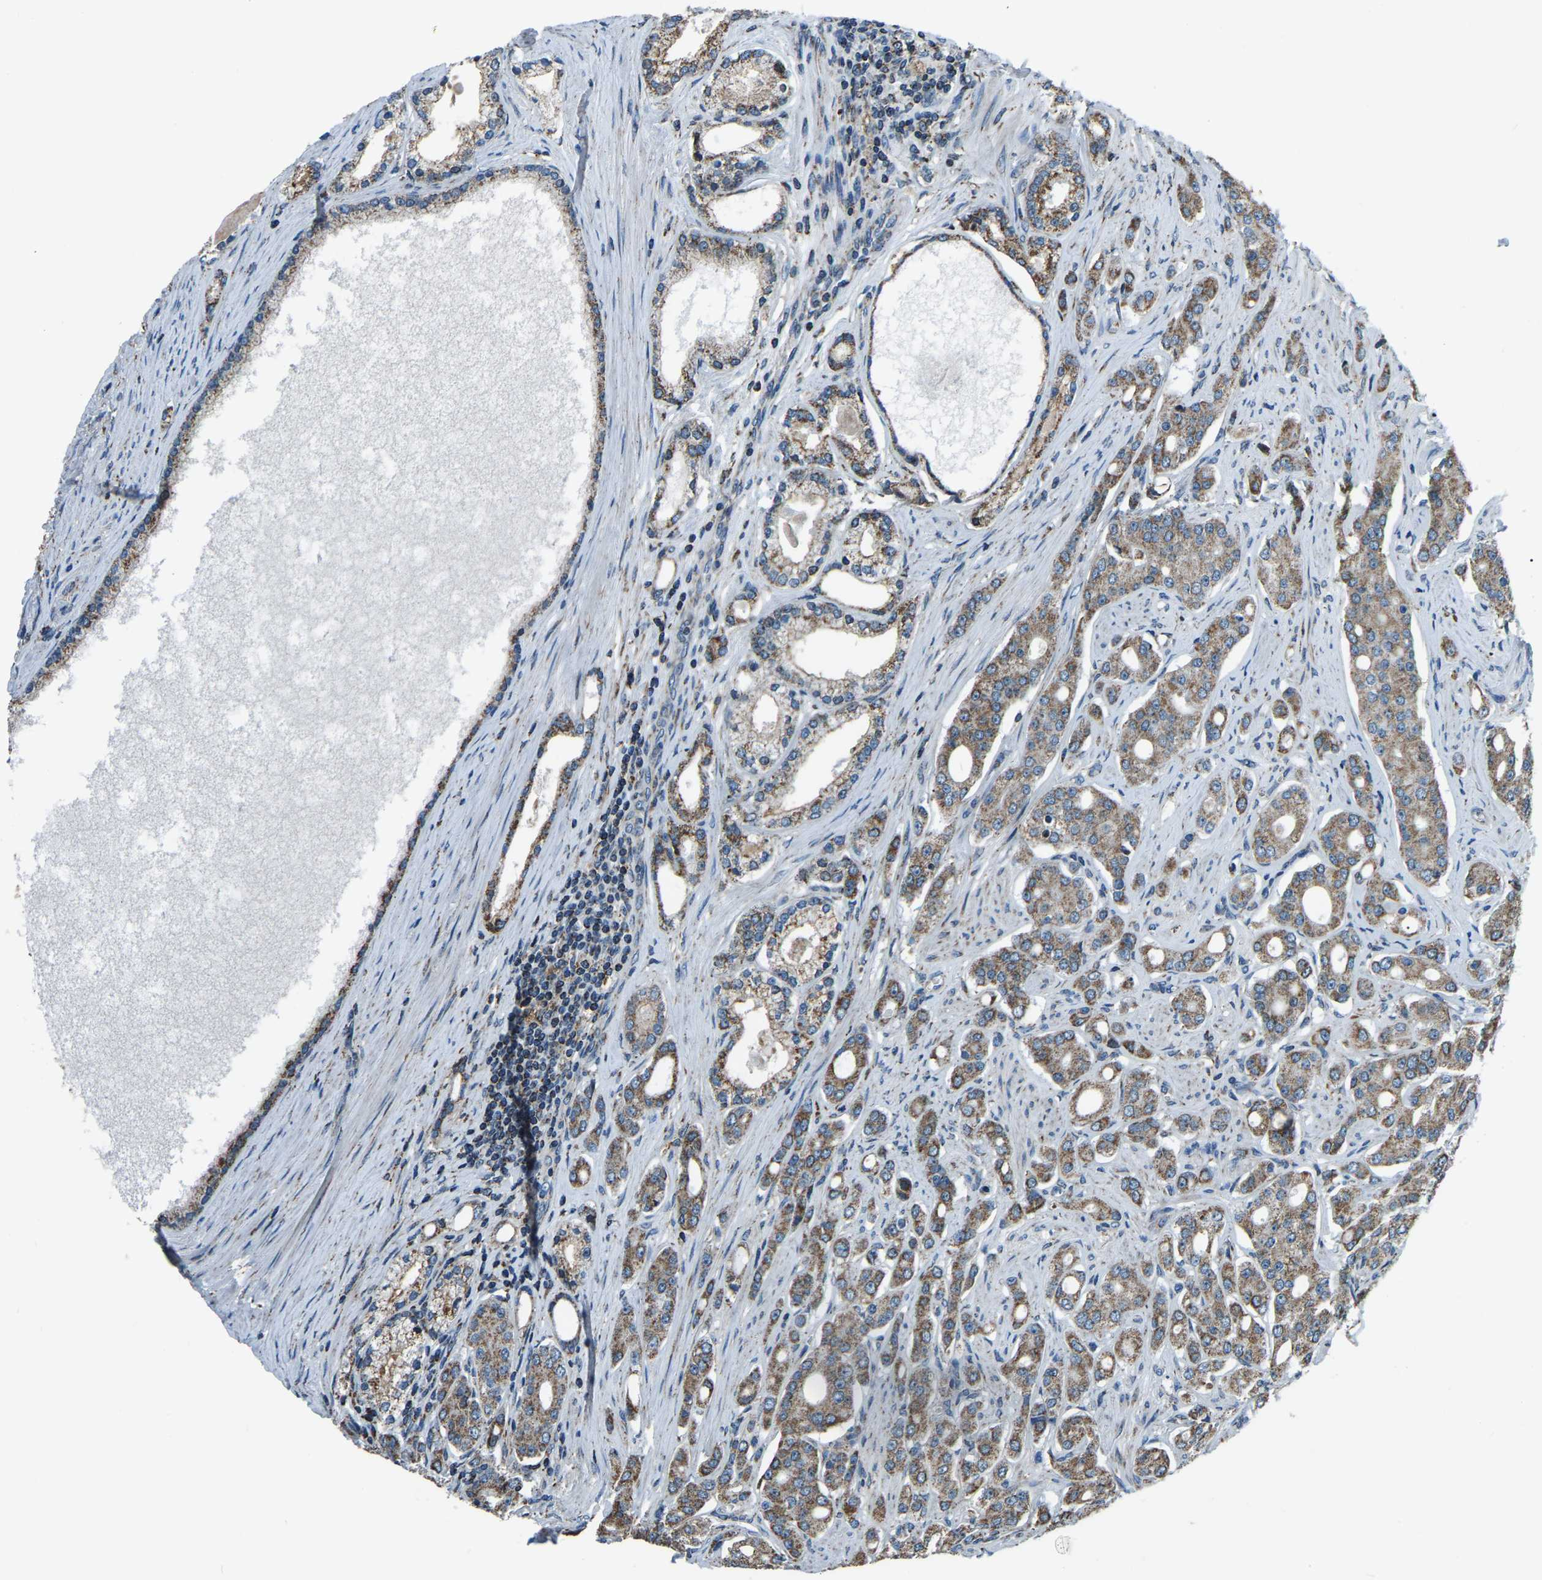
{"staining": {"intensity": "moderate", "quantity": ">75%", "location": "cytoplasmic/membranous"}, "tissue": "prostate cancer", "cell_type": "Tumor cells", "image_type": "cancer", "snomed": [{"axis": "morphology", "description": "Adenocarcinoma, High grade"}, {"axis": "topography", "description": "Prostate"}], "caption": "Immunohistochemistry staining of high-grade adenocarcinoma (prostate), which reveals medium levels of moderate cytoplasmic/membranous expression in about >75% of tumor cells indicating moderate cytoplasmic/membranous protein expression. The staining was performed using DAB (3,3'-diaminobenzidine) (brown) for protein detection and nuclei were counterstained in hematoxylin (blue).", "gene": "RBM33", "patient": {"sex": "male", "age": 71}}